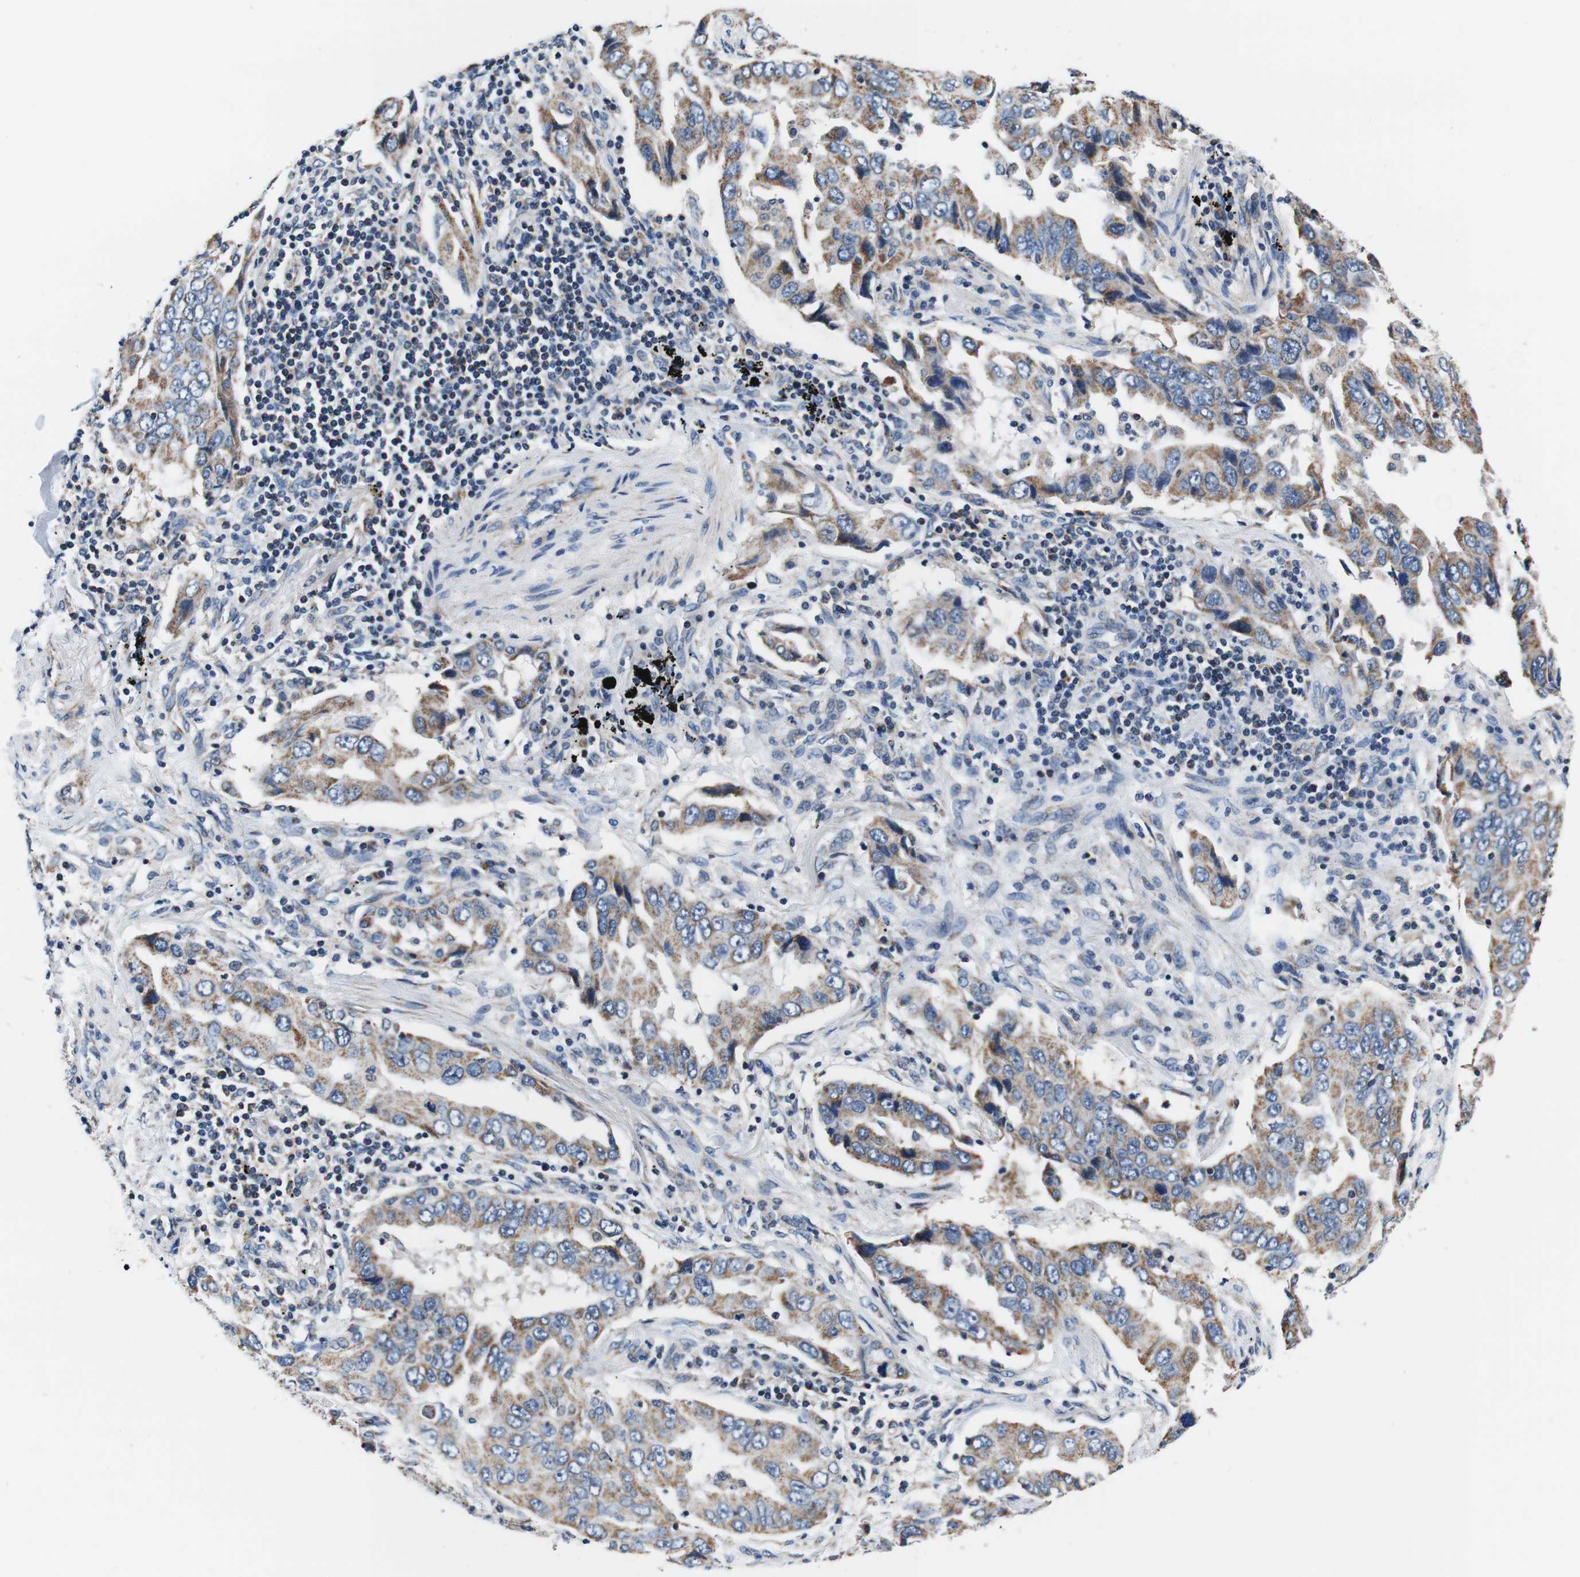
{"staining": {"intensity": "moderate", "quantity": ">75%", "location": "cytoplasmic/membranous"}, "tissue": "lung cancer", "cell_type": "Tumor cells", "image_type": "cancer", "snomed": [{"axis": "morphology", "description": "Adenocarcinoma, NOS"}, {"axis": "topography", "description": "Lung"}], "caption": "An immunohistochemistry (IHC) photomicrograph of tumor tissue is shown. Protein staining in brown labels moderate cytoplasmic/membranous positivity in lung cancer (adenocarcinoma) within tumor cells.", "gene": "LRP4", "patient": {"sex": "female", "age": 65}}